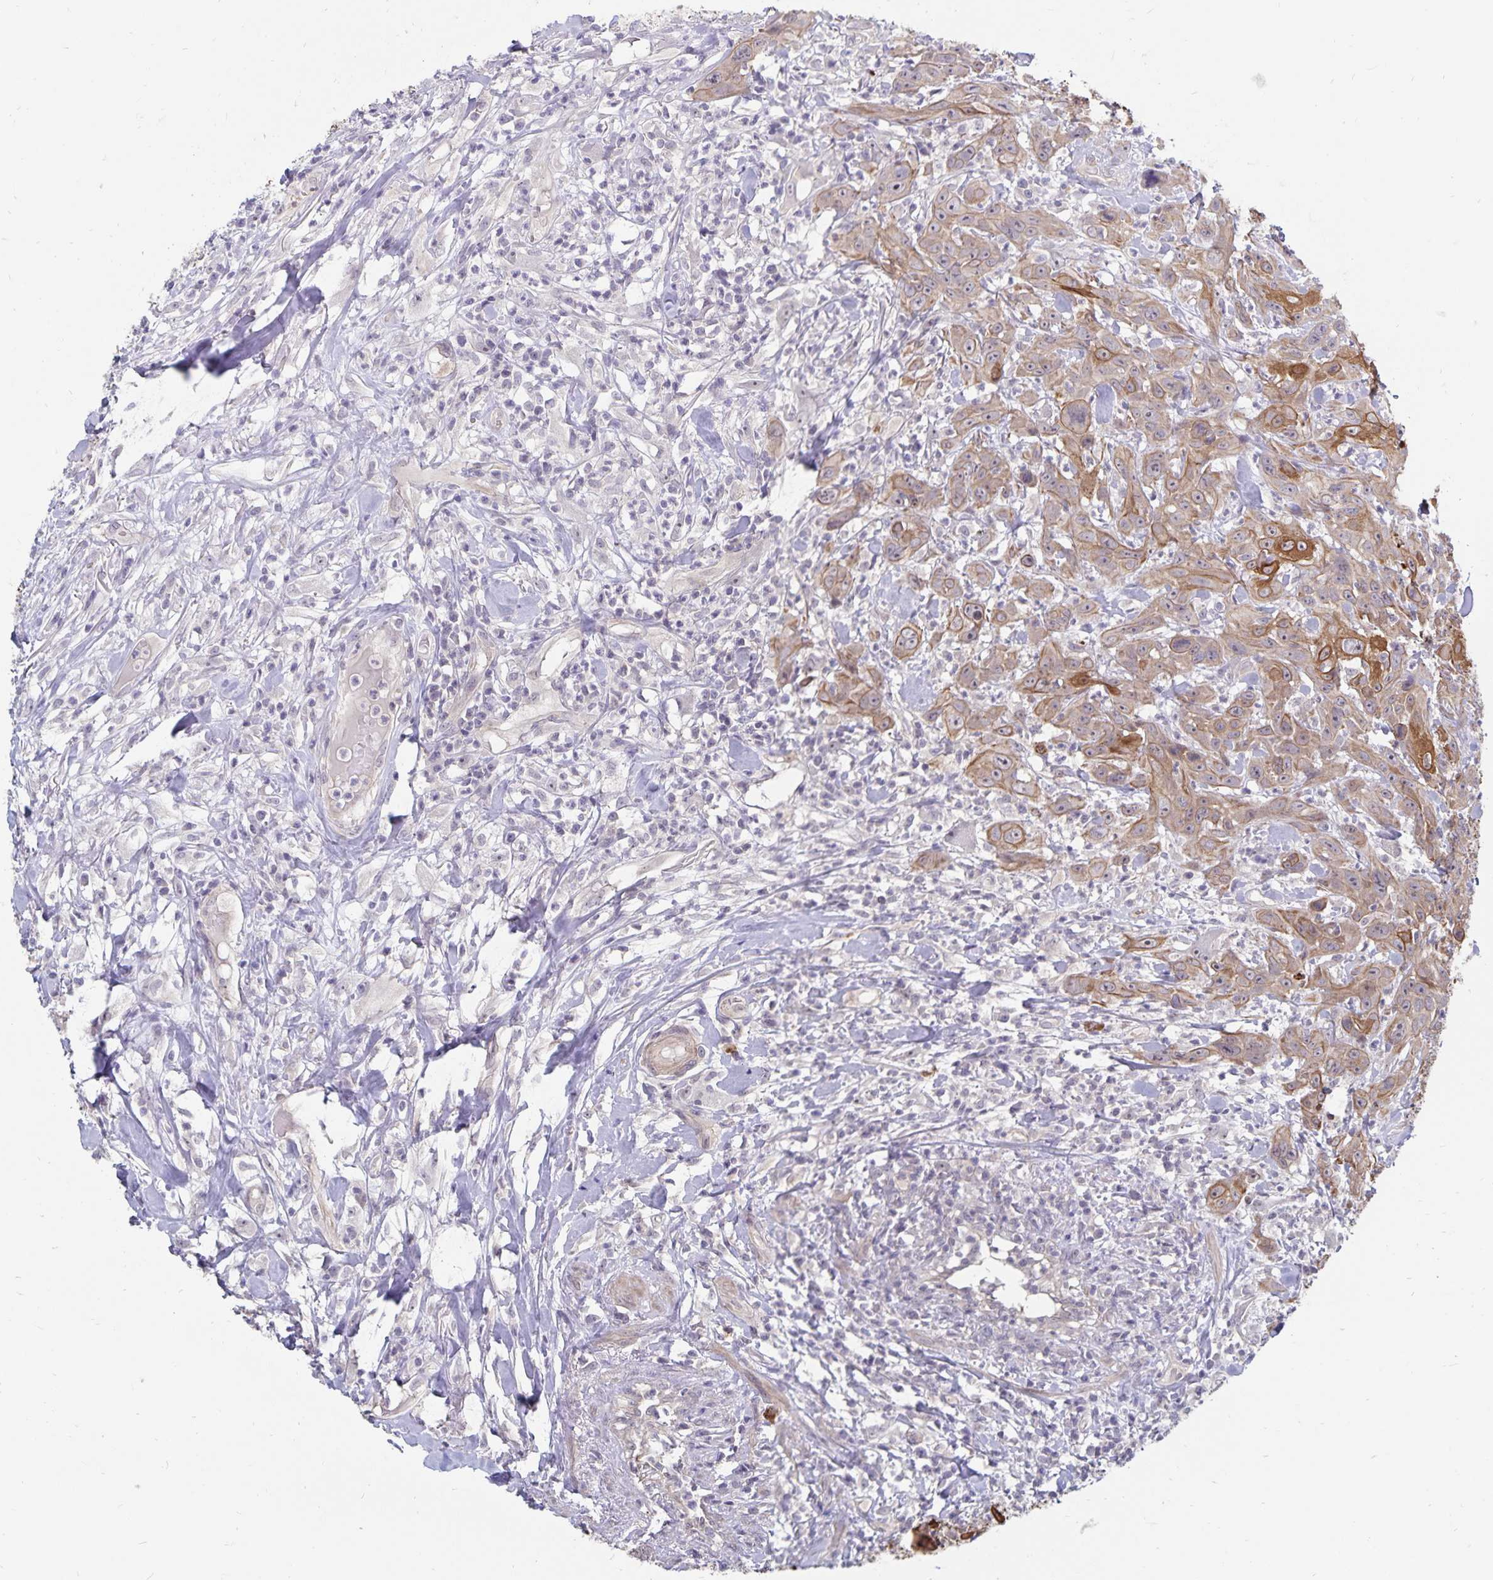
{"staining": {"intensity": "moderate", "quantity": "25%-75%", "location": "cytoplasmic/membranous"}, "tissue": "head and neck cancer", "cell_type": "Tumor cells", "image_type": "cancer", "snomed": [{"axis": "morphology", "description": "Squamous cell carcinoma, NOS"}, {"axis": "topography", "description": "Skin"}, {"axis": "topography", "description": "Head-Neck"}], "caption": "Protein staining of head and neck cancer (squamous cell carcinoma) tissue reveals moderate cytoplasmic/membranous expression in about 25%-75% of tumor cells.", "gene": "CDKN2B", "patient": {"sex": "male", "age": 80}}